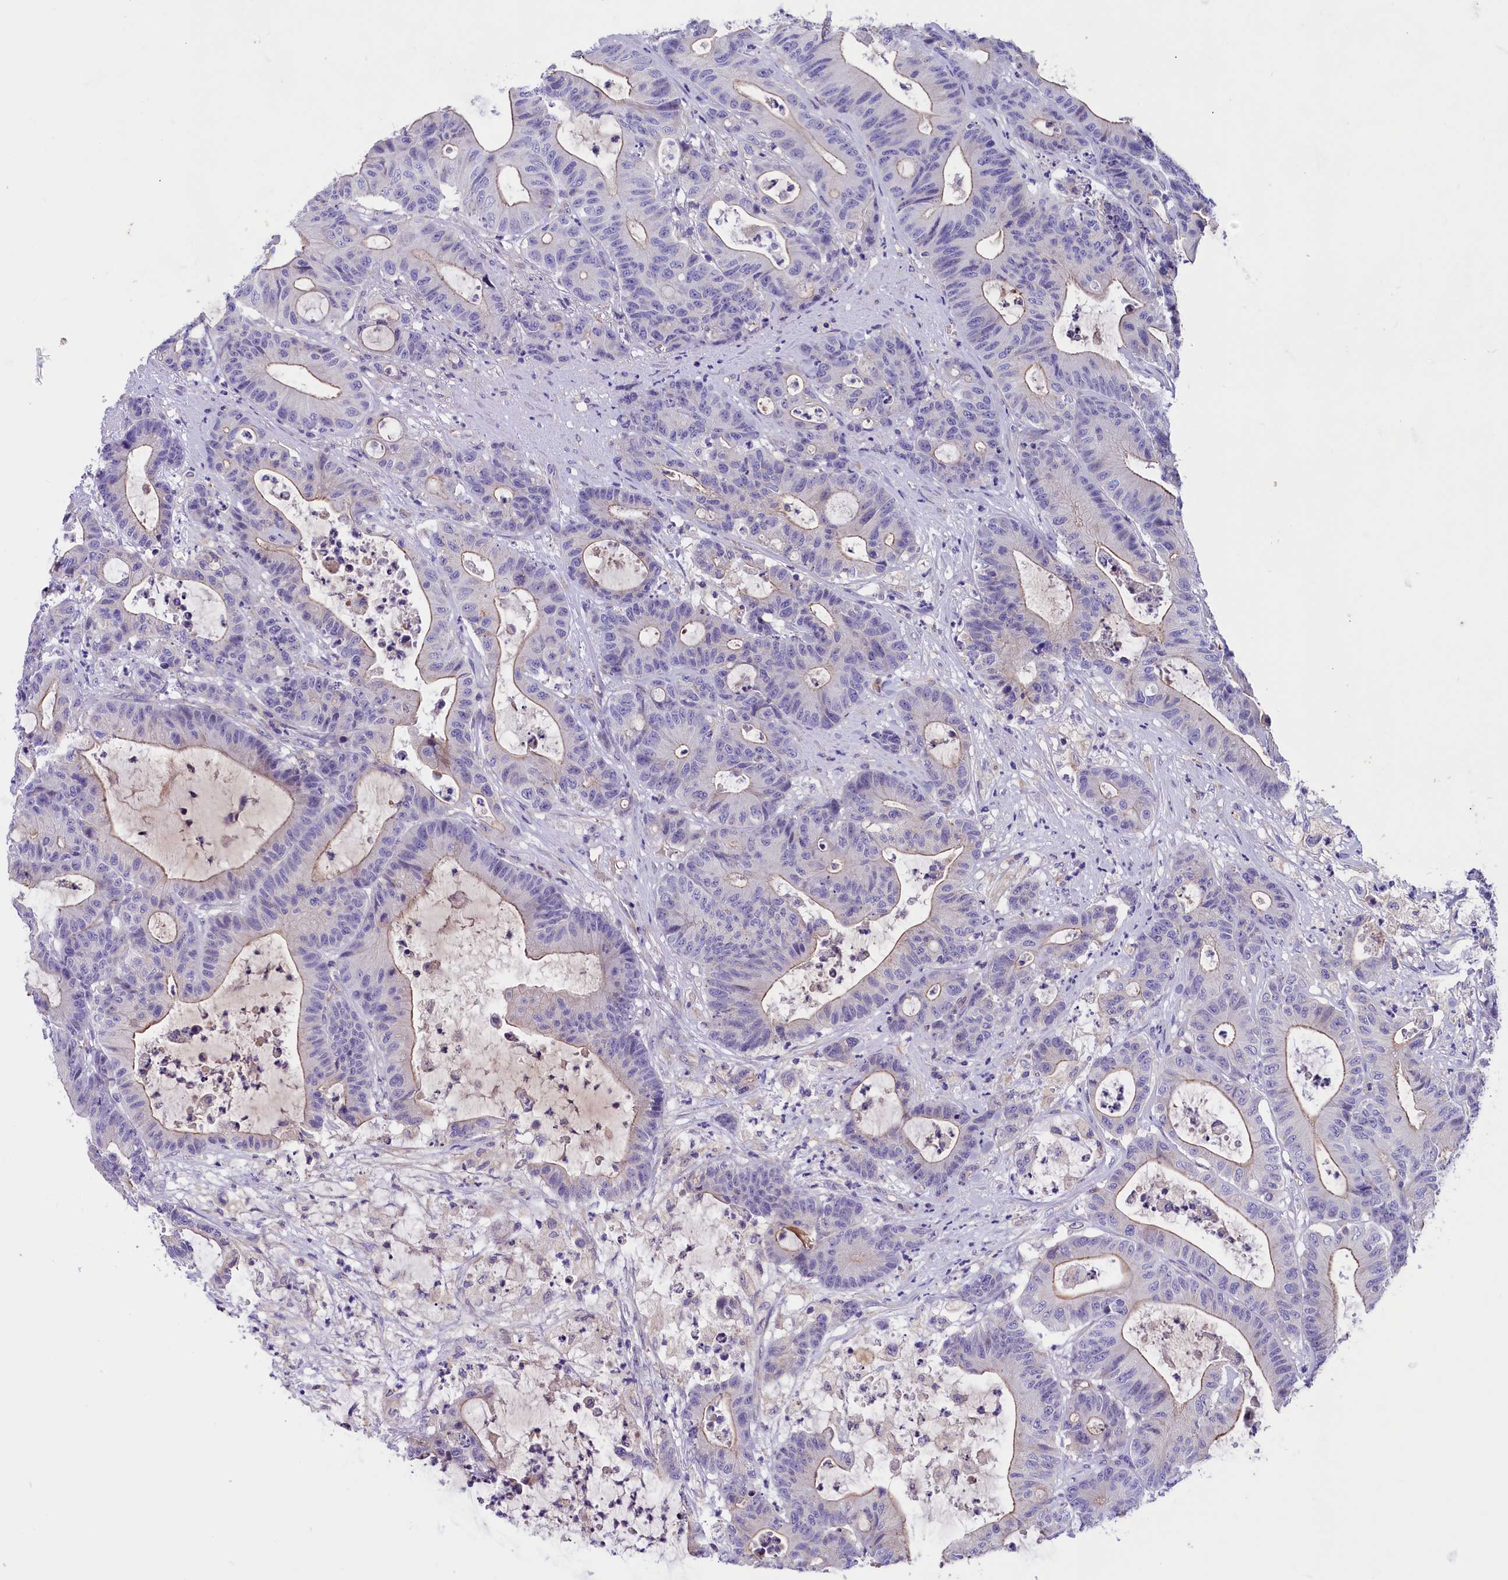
{"staining": {"intensity": "weak", "quantity": "<25%", "location": "cytoplasmic/membranous"}, "tissue": "colorectal cancer", "cell_type": "Tumor cells", "image_type": "cancer", "snomed": [{"axis": "morphology", "description": "Adenocarcinoma, NOS"}, {"axis": "topography", "description": "Colon"}], "caption": "Human colorectal cancer stained for a protein using IHC reveals no staining in tumor cells.", "gene": "CCDC32", "patient": {"sex": "female", "age": 84}}